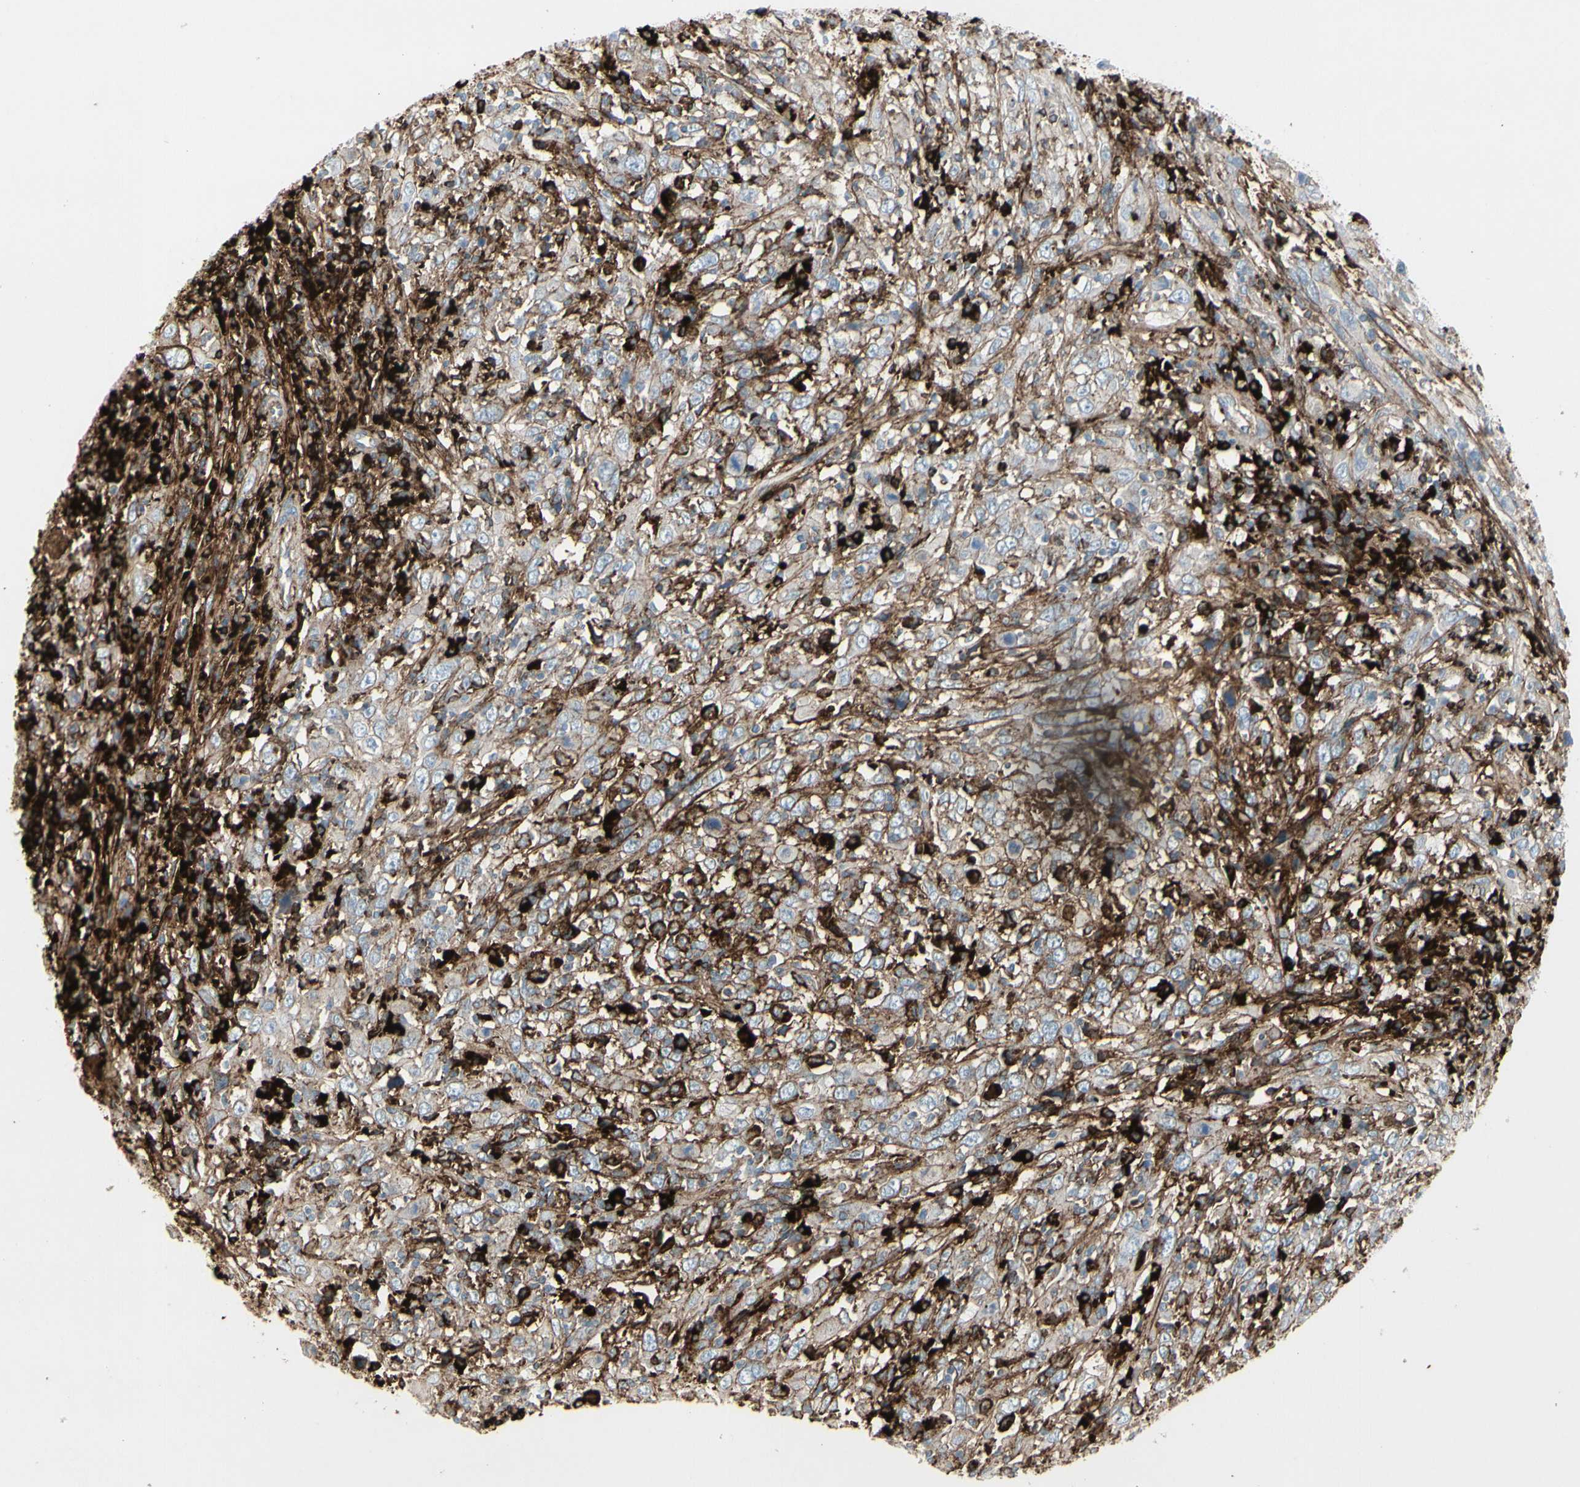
{"staining": {"intensity": "moderate", "quantity": ">75%", "location": "cytoplasmic/membranous"}, "tissue": "cervical cancer", "cell_type": "Tumor cells", "image_type": "cancer", "snomed": [{"axis": "morphology", "description": "Squamous cell carcinoma, NOS"}, {"axis": "topography", "description": "Cervix"}], "caption": "Protein expression analysis of cervical squamous cell carcinoma shows moderate cytoplasmic/membranous positivity in approximately >75% of tumor cells.", "gene": "IGHG1", "patient": {"sex": "female", "age": 46}}